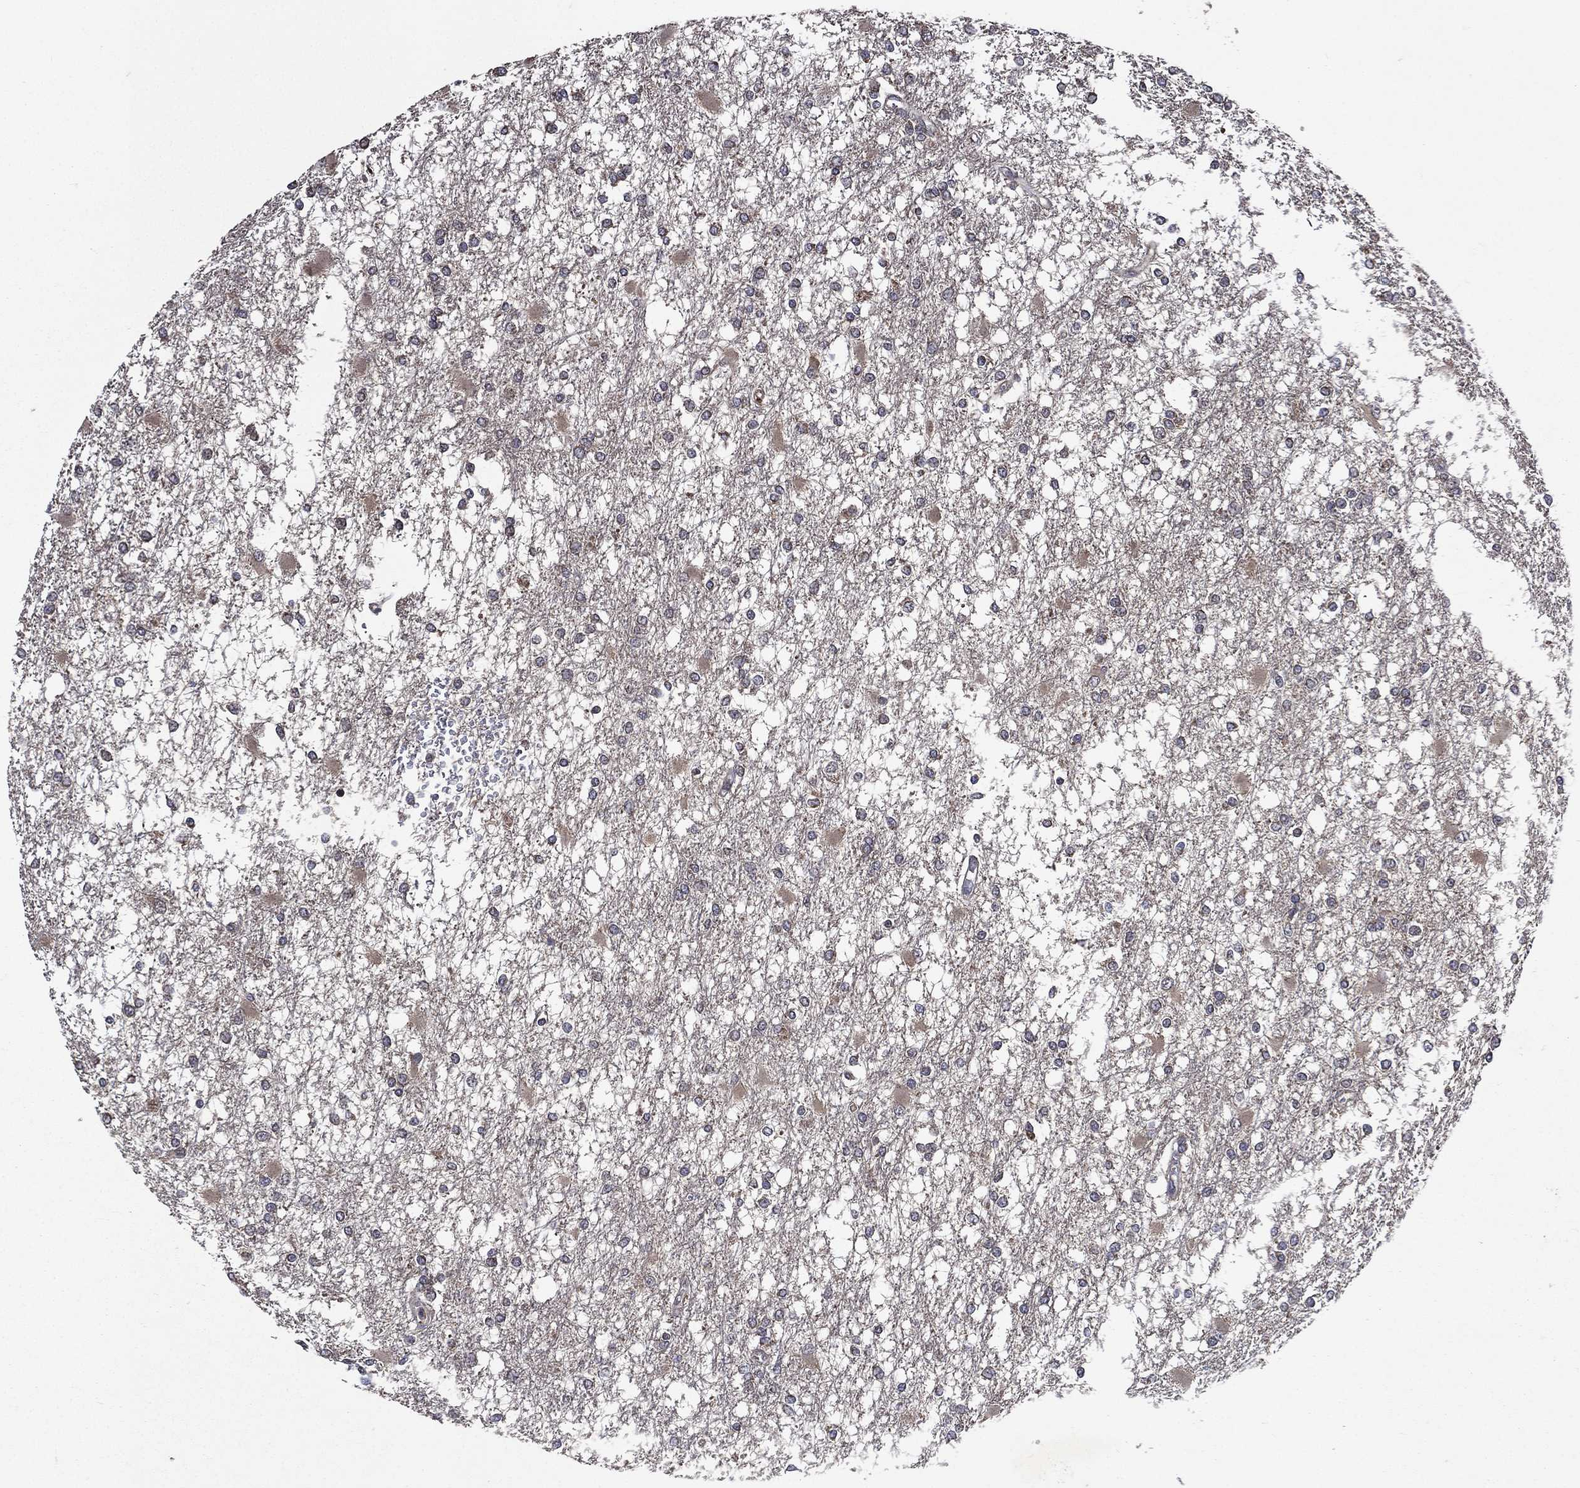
{"staining": {"intensity": "negative", "quantity": "none", "location": "none"}, "tissue": "glioma", "cell_type": "Tumor cells", "image_type": "cancer", "snomed": [{"axis": "morphology", "description": "Glioma, malignant, High grade"}, {"axis": "topography", "description": "Cerebral cortex"}], "caption": "Malignant high-grade glioma was stained to show a protein in brown. There is no significant staining in tumor cells.", "gene": "RAB11FIP4", "patient": {"sex": "male", "age": 79}}